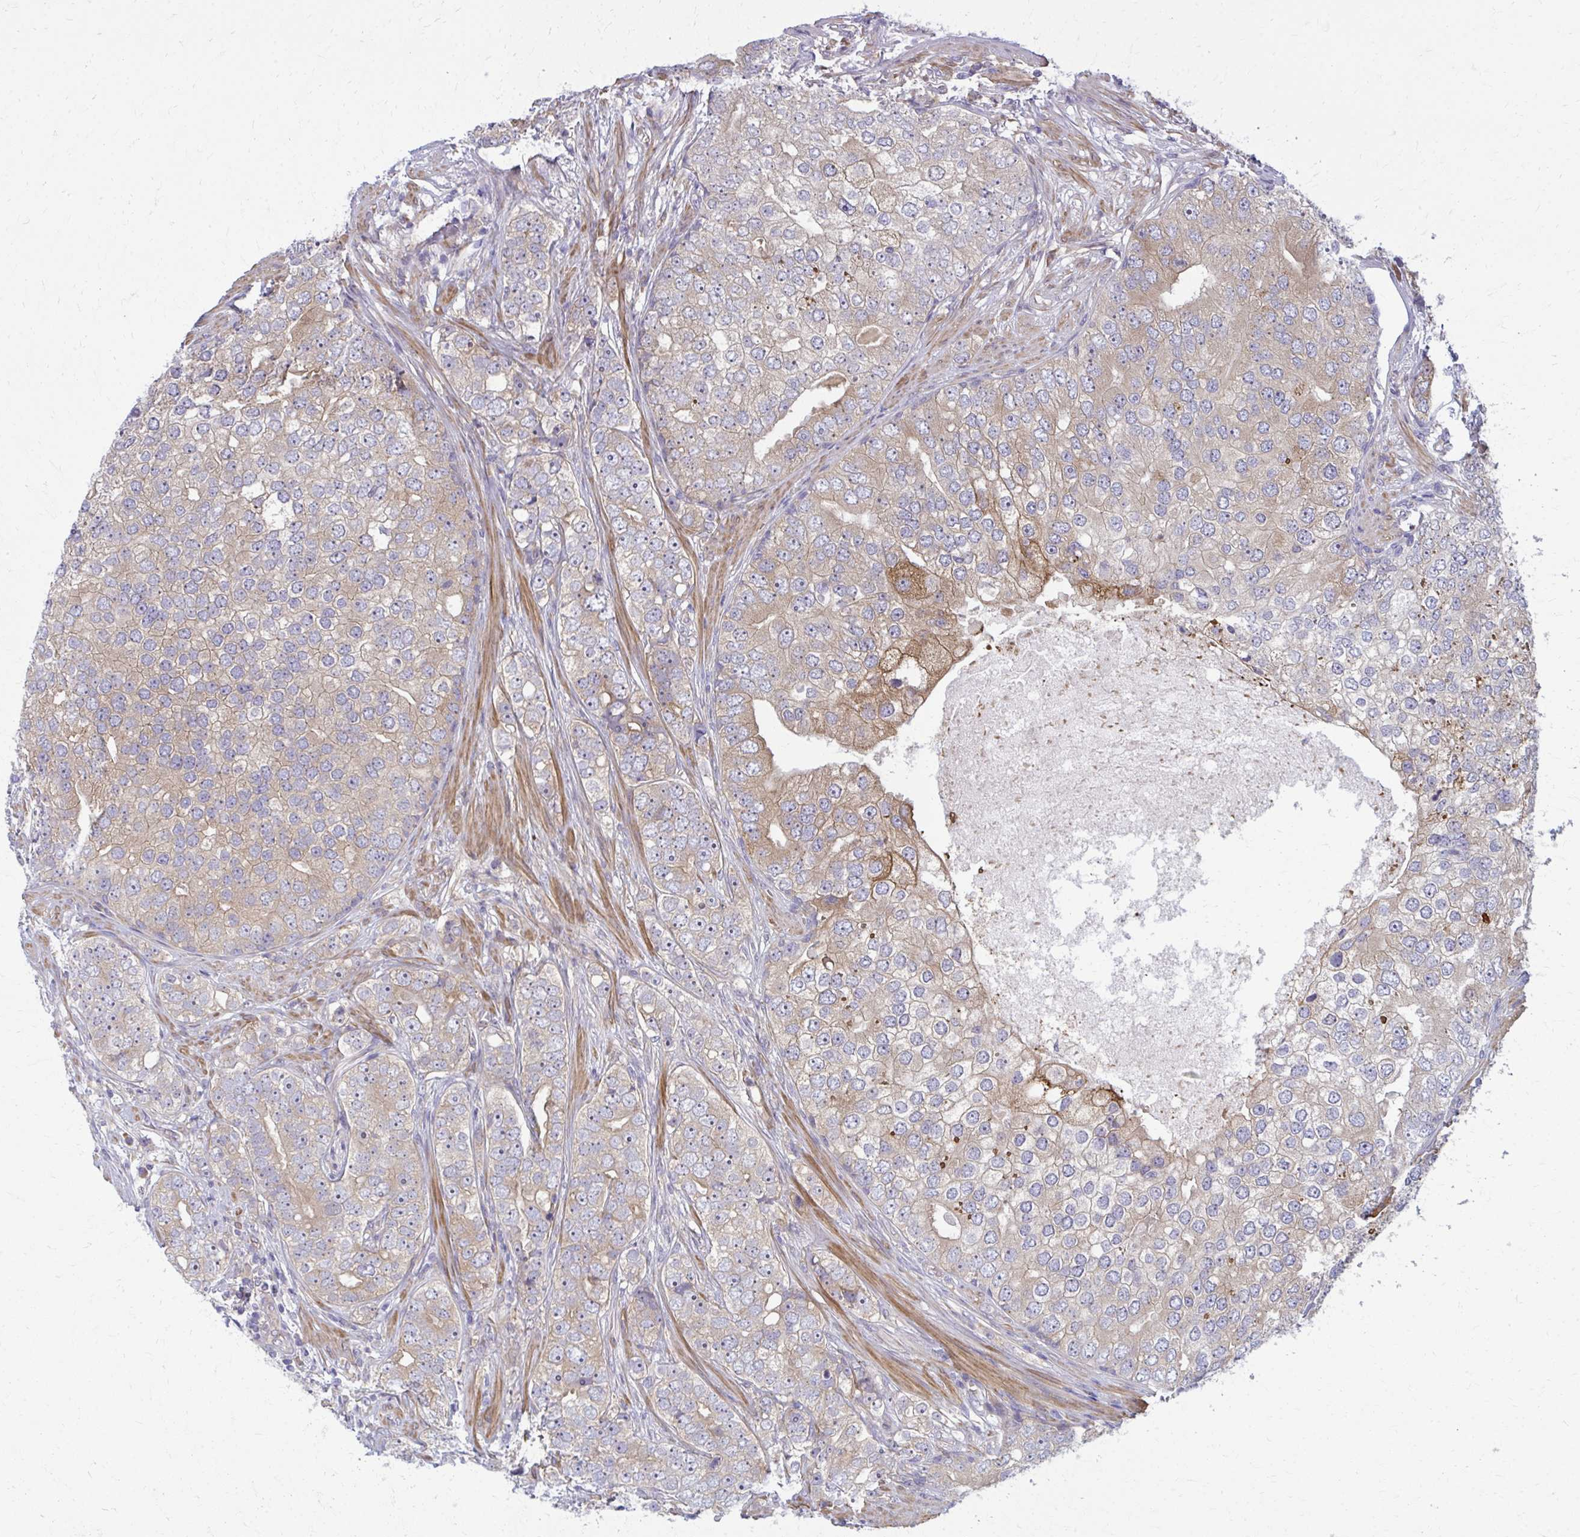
{"staining": {"intensity": "moderate", "quantity": "25%-75%", "location": "cytoplasmic/membranous"}, "tissue": "prostate cancer", "cell_type": "Tumor cells", "image_type": "cancer", "snomed": [{"axis": "morphology", "description": "Adenocarcinoma, High grade"}, {"axis": "topography", "description": "Prostate"}], "caption": "IHC (DAB (3,3'-diaminobenzidine)) staining of high-grade adenocarcinoma (prostate) displays moderate cytoplasmic/membranous protein expression in about 25%-75% of tumor cells.", "gene": "CEMP1", "patient": {"sex": "male", "age": 60}}